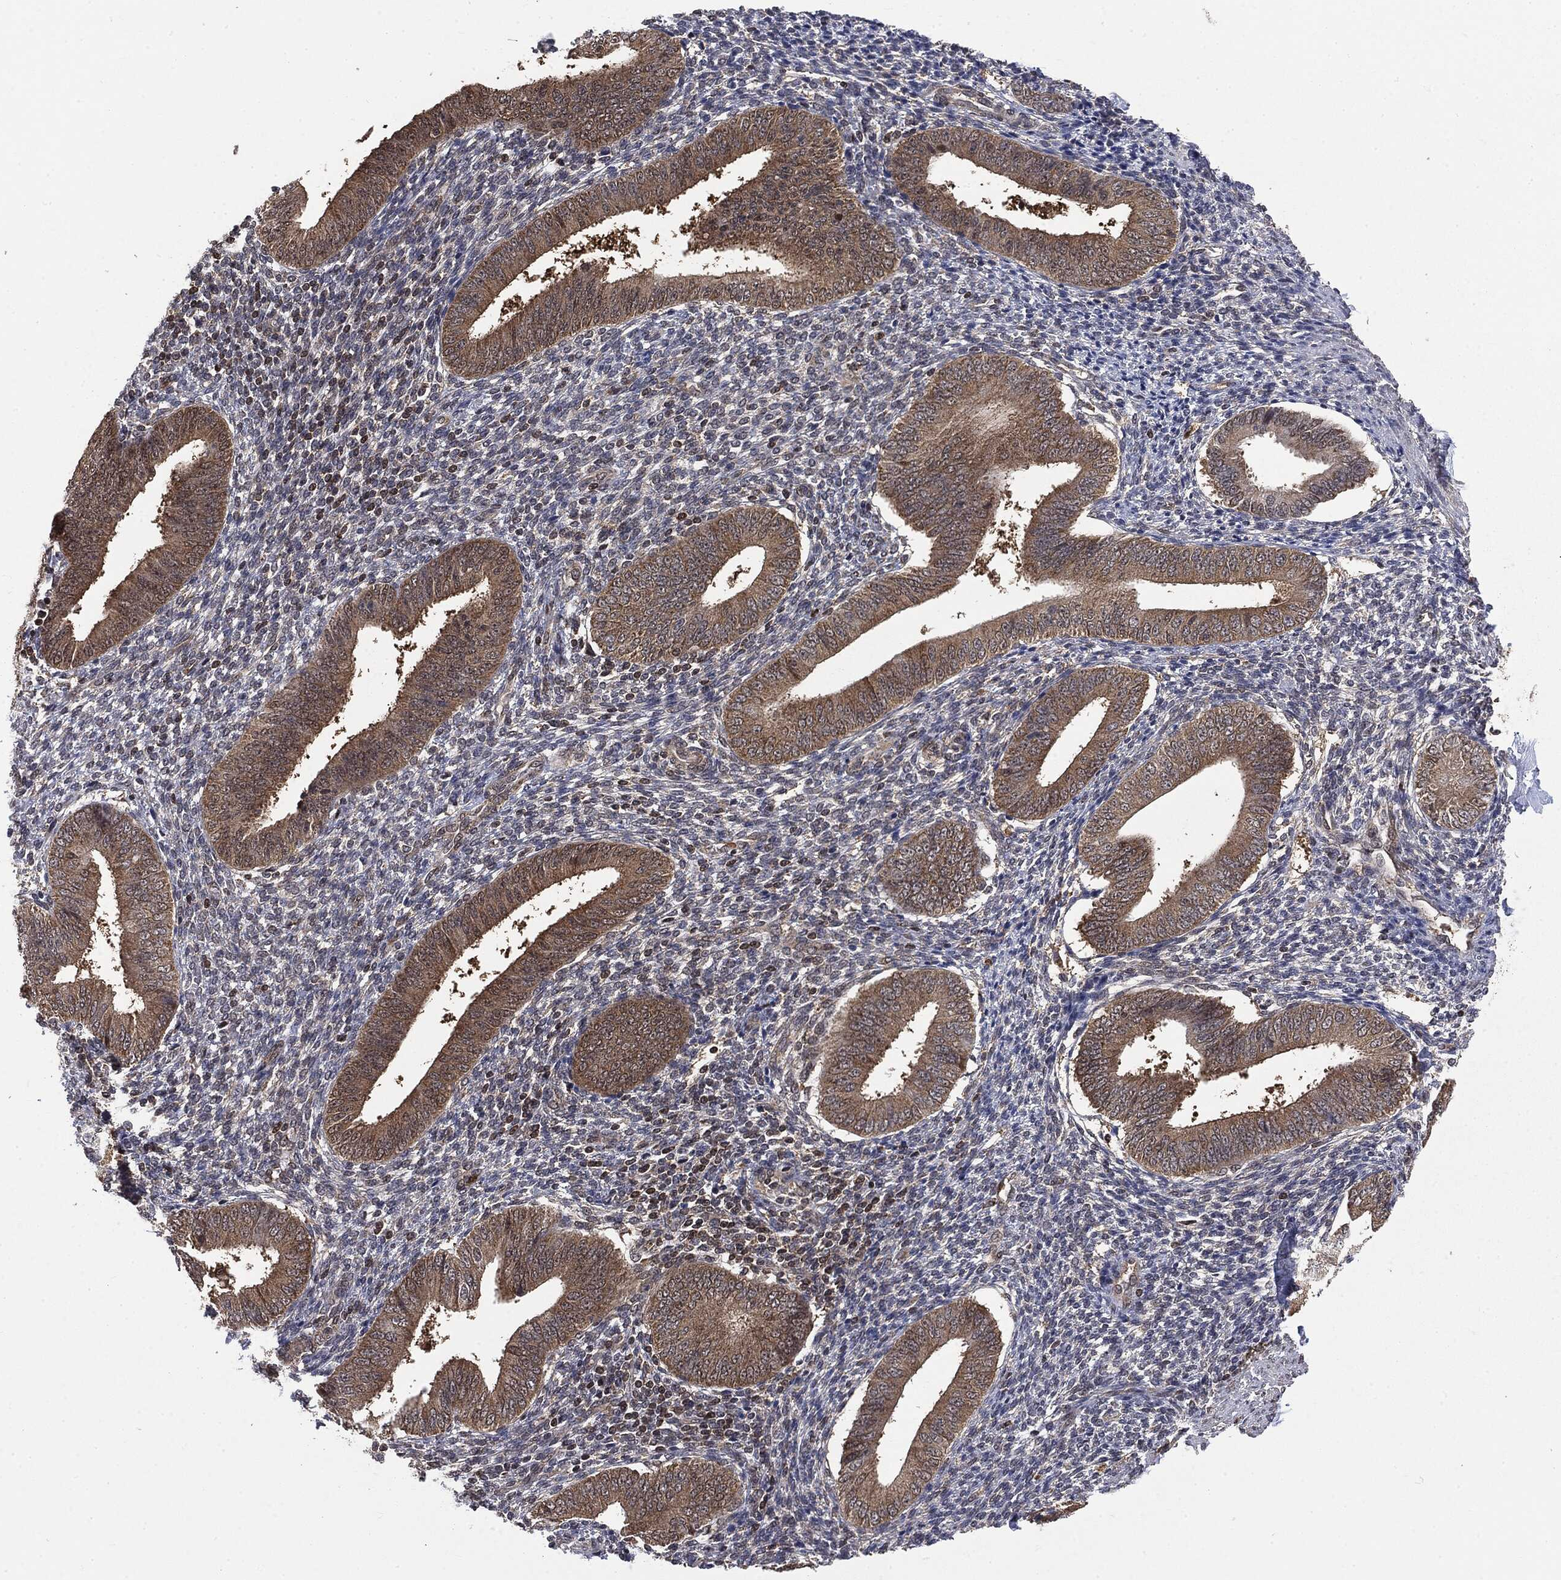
{"staining": {"intensity": "negative", "quantity": "none", "location": "none"}, "tissue": "endometrium", "cell_type": "Cells in endometrial stroma", "image_type": "normal", "snomed": [{"axis": "morphology", "description": "Normal tissue, NOS"}, {"axis": "topography", "description": "Endometrium"}], "caption": "Cells in endometrial stroma are negative for brown protein staining in normal endometrium.", "gene": "GPI", "patient": {"sex": "female", "age": 39}}